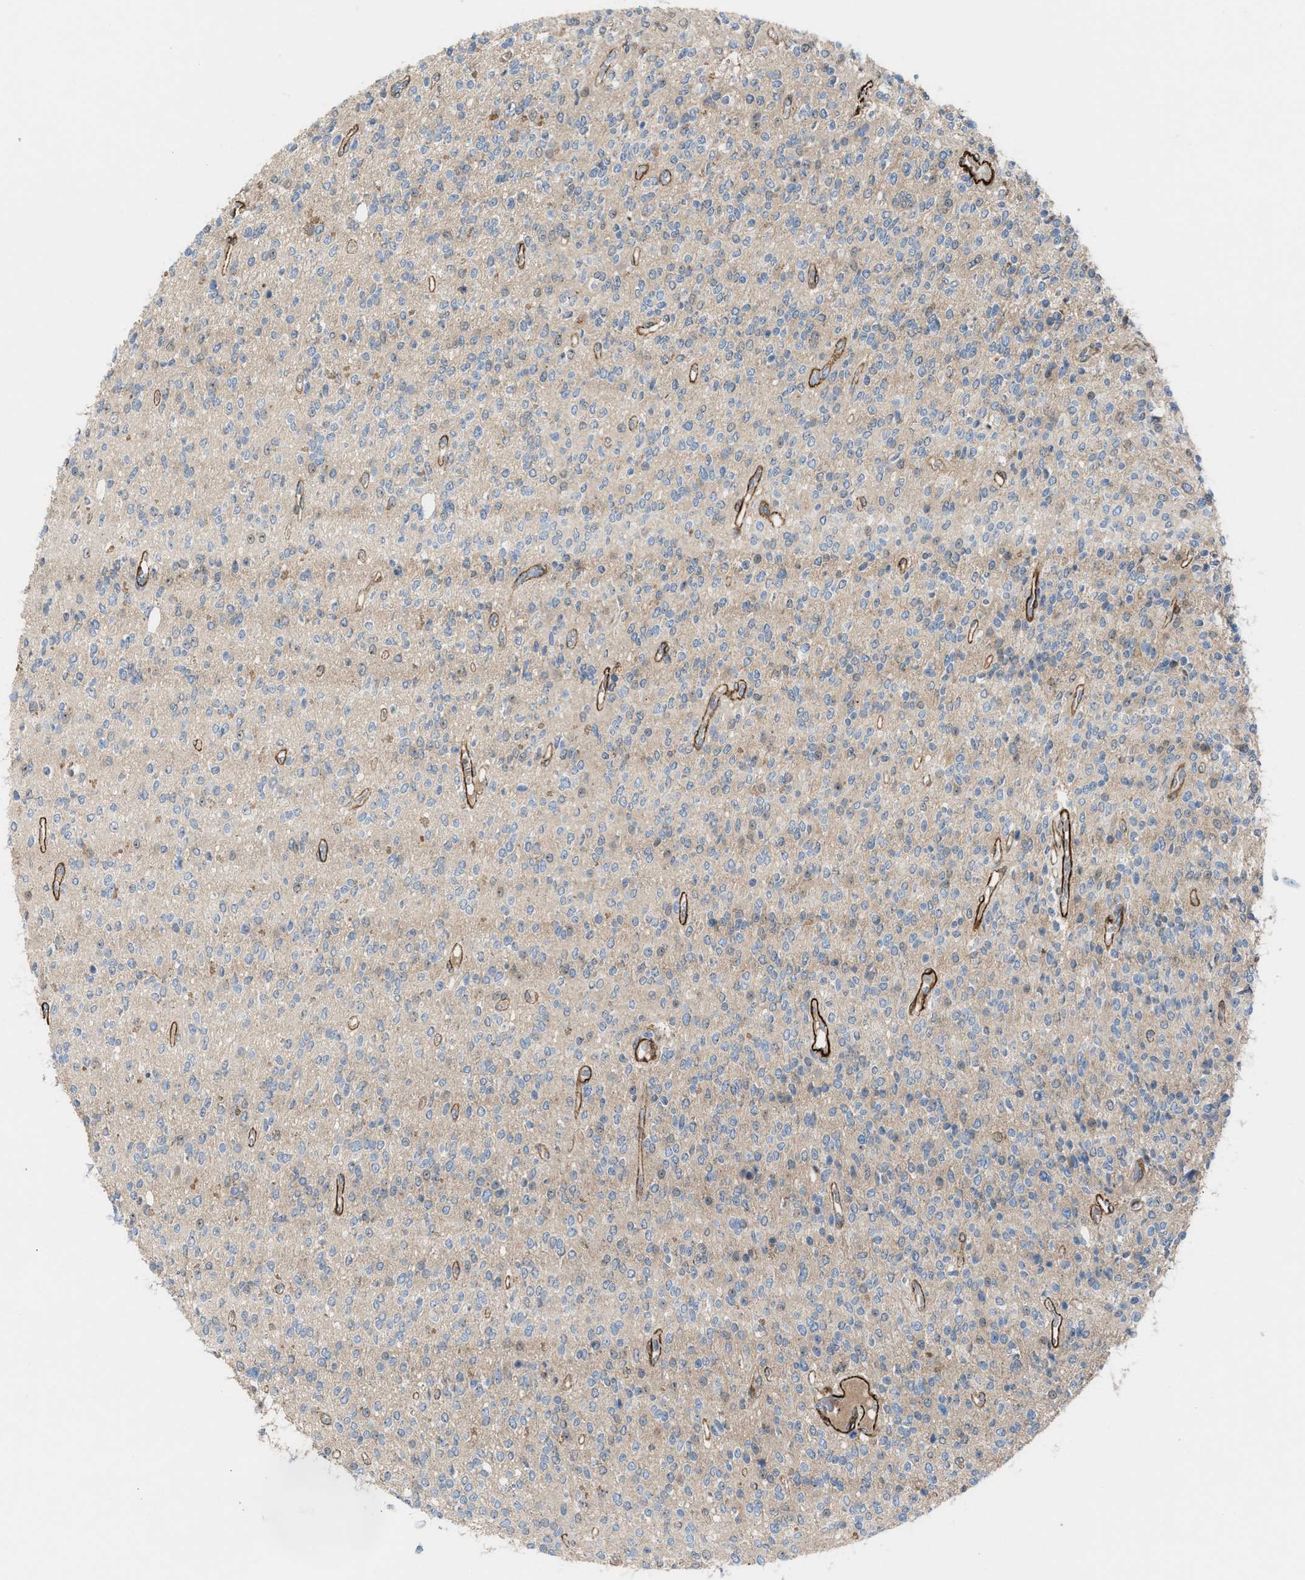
{"staining": {"intensity": "negative", "quantity": "none", "location": "none"}, "tissue": "glioma", "cell_type": "Tumor cells", "image_type": "cancer", "snomed": [{"axis": "morphology", "description": "Glioma, malignant, High grade"}, {"axis": "topography", "description": "Brain"}], "caption": "High magnification brightfield microscopy of malignant glioma (high-grade) stained with DAB (3,3'-diaminobenzidine) (brown) and counterstained with hematoxylin (blue): tumor cells show no significant staining.", "gene": "NQO2", "patient": {"sex": "male", "age": 34}}